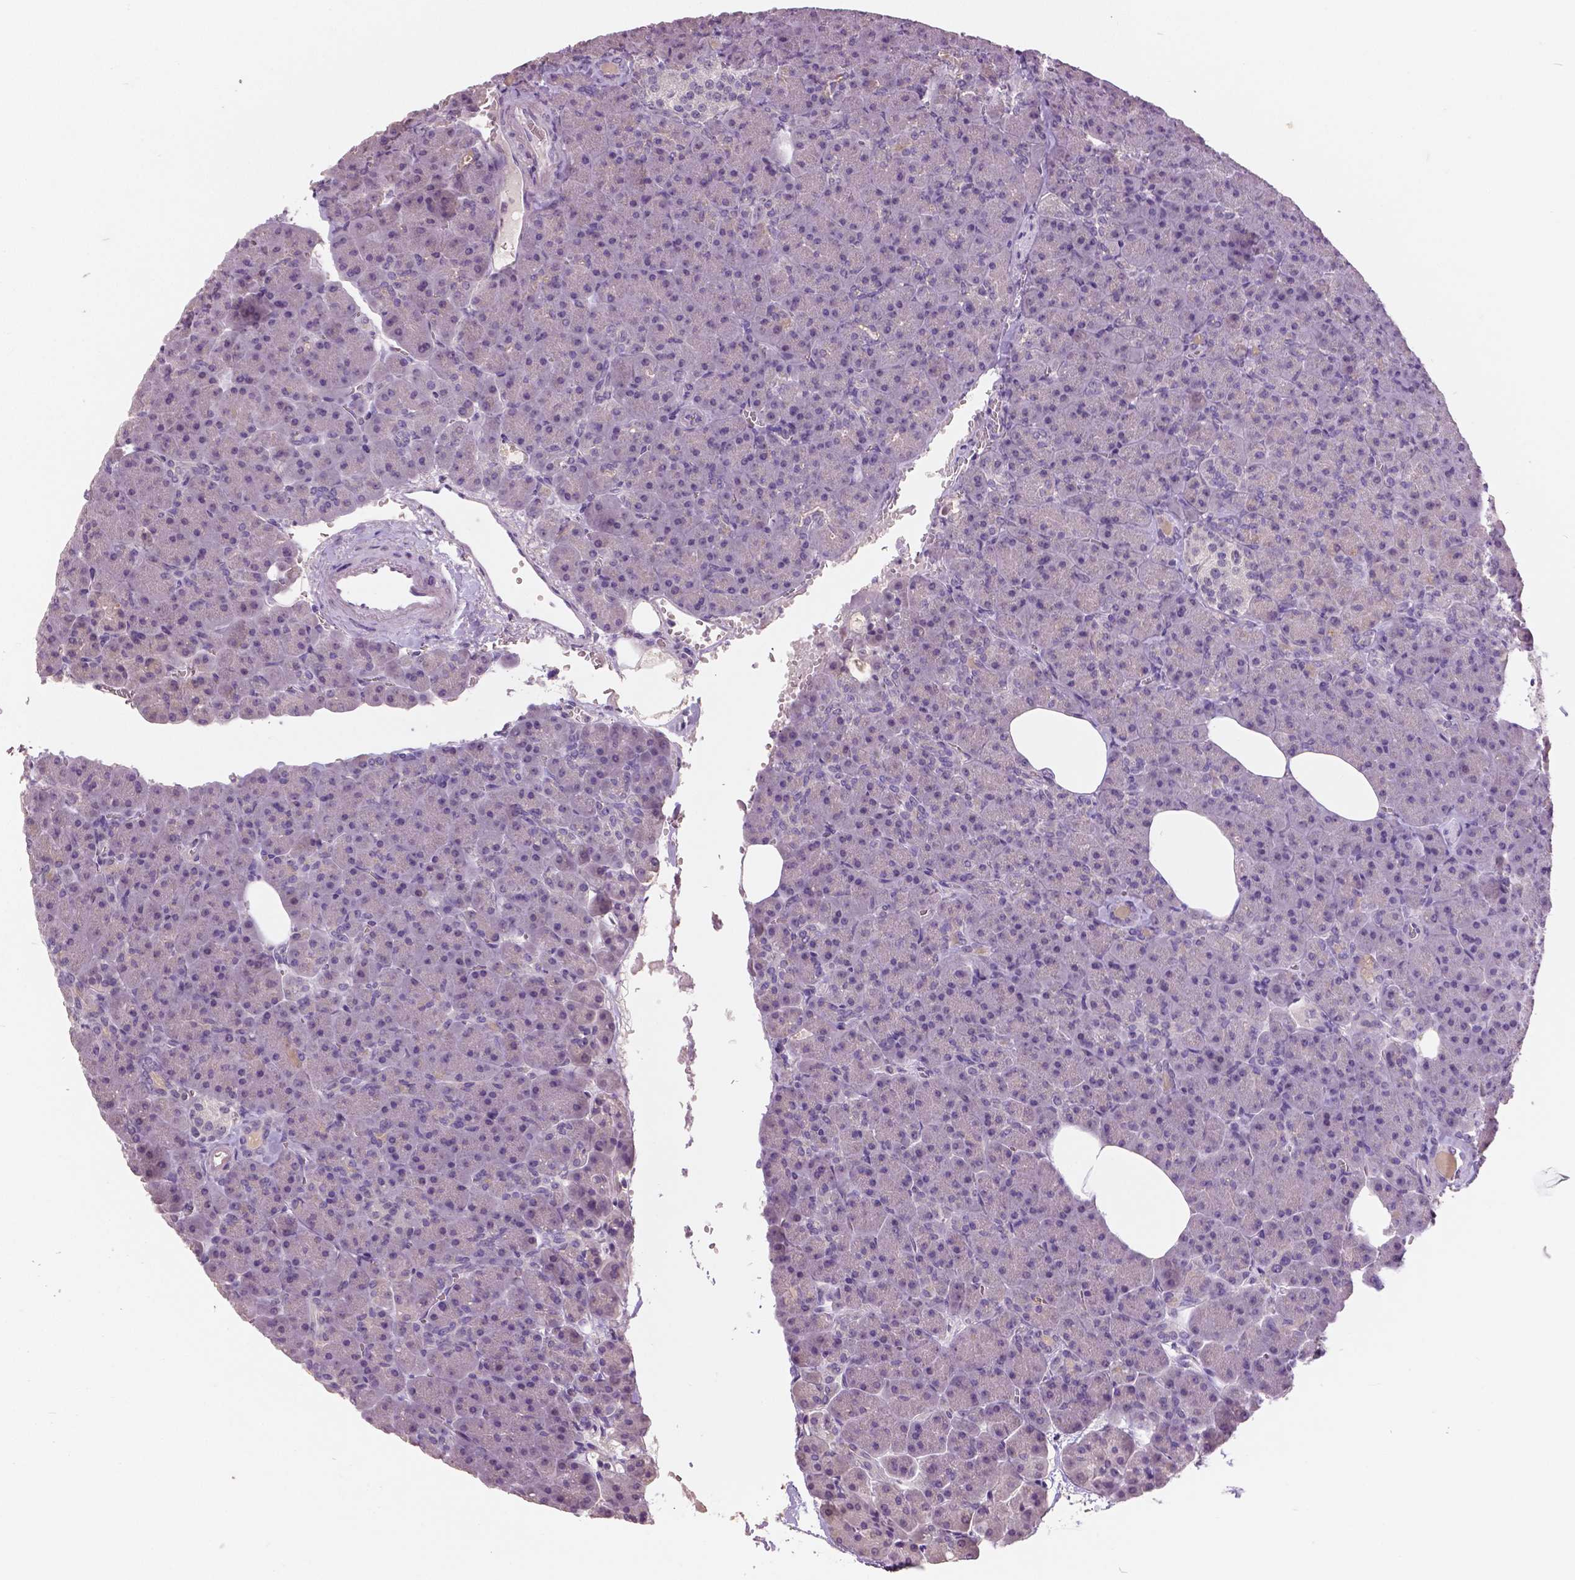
{"staining": {"intensity": "negative", "quantity": "none", "location": "none"}, "tissue": "pancreas", "cell_type": "Exocrine glandular cells", "image_type": "normal", "snomed": [{"axis": "morphology", "description": "Normal tissue, NOS"}, {"axis": "topography", "description": "Pancreas"}], "caption": "Human pancreas stained for a protein using immunohistochemistry shows no positivity in exocrine glandular cells.", "gene": "FOXA1", "patient": {"sex": "female", "age": 74}}